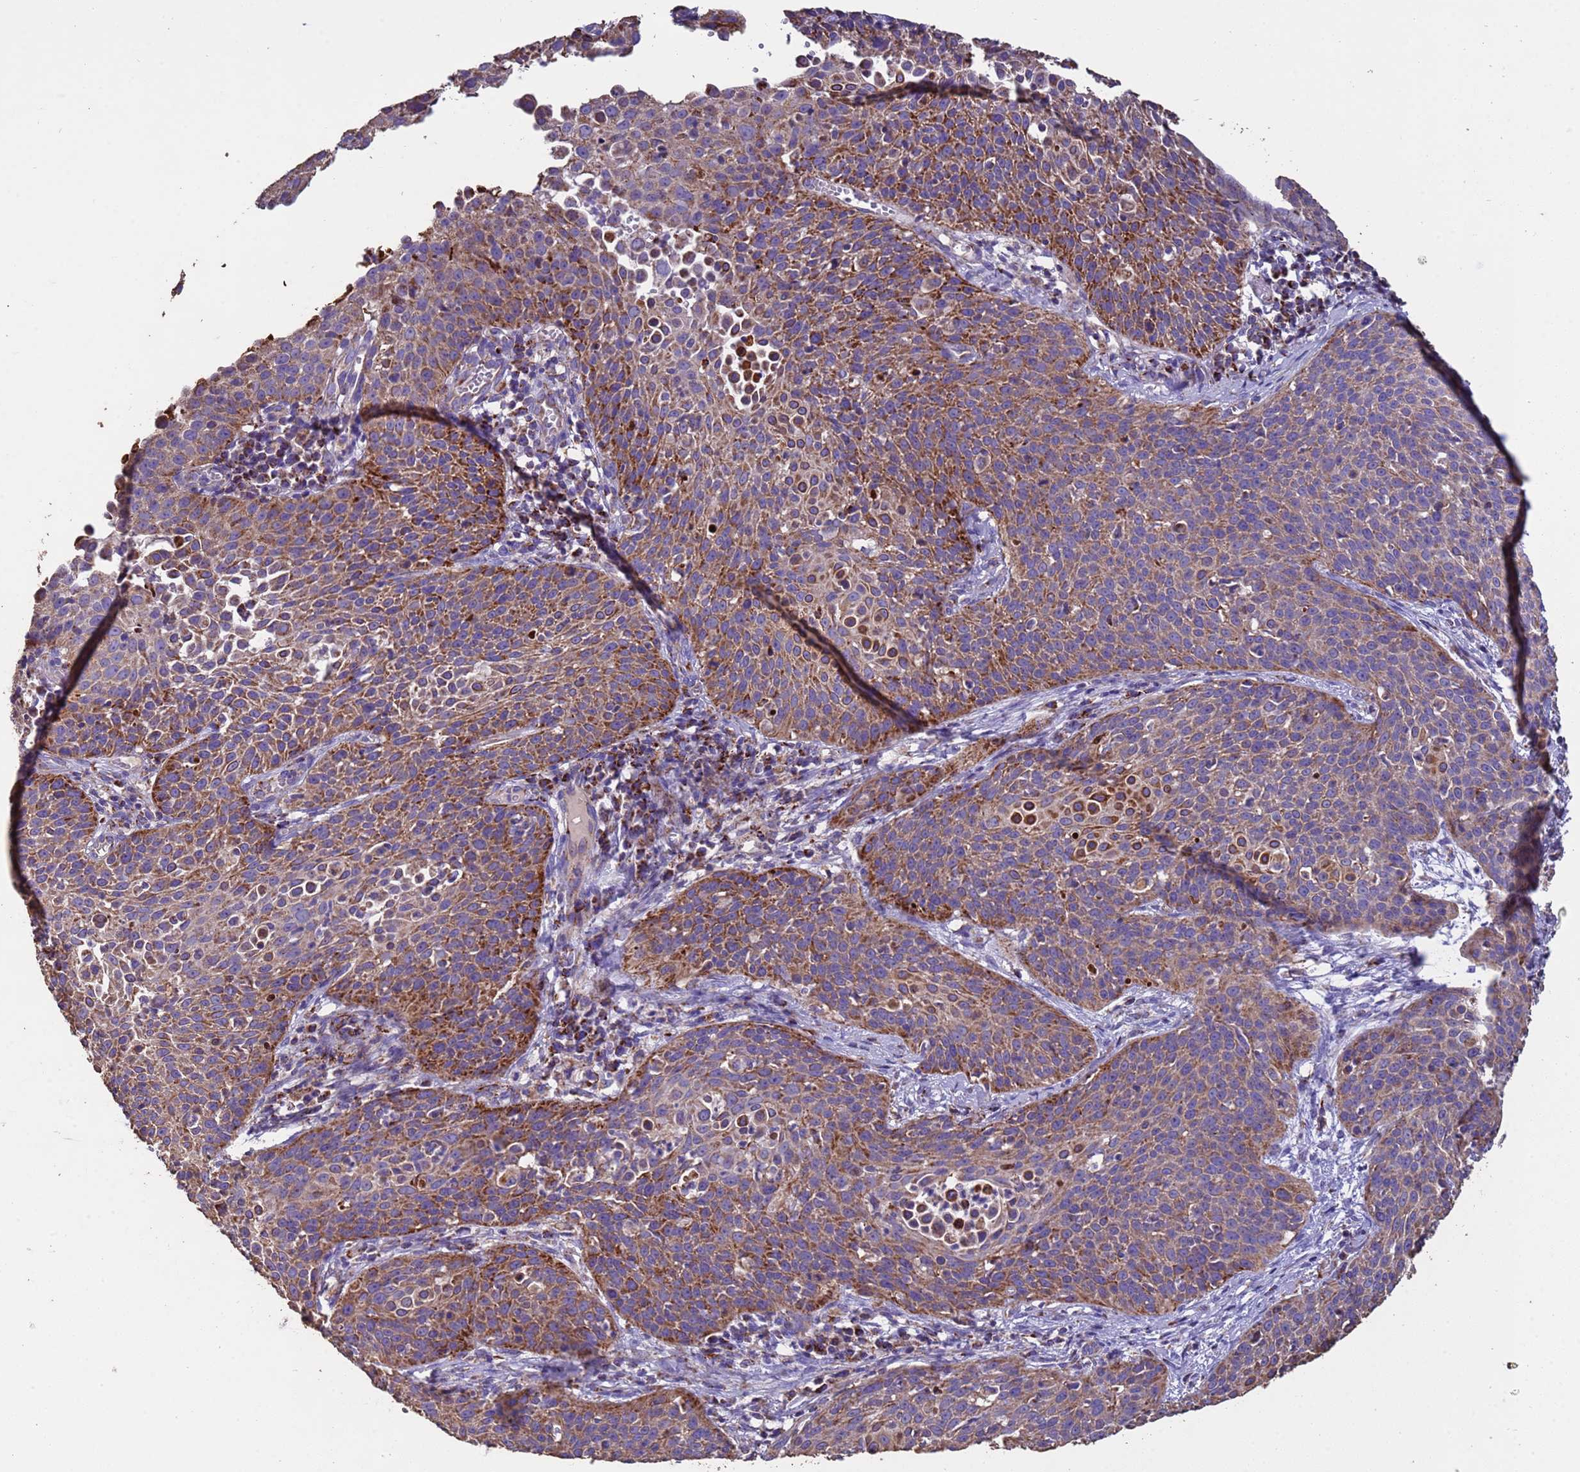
{"staining": {"intensity": "moderate", "quantity": ">75%", "location": "cytoplasmic/membranous"}, "tissue": "cervical cancer", "cell_type": "Tumor cells", "image_type": "cancer", "snomed": [{"axis": "morphology", "description": "Squamous cell carcinoma, NOS"}, {"axis": "topography", "description": "Cervix"}], "caption": "A histopathology image showing moderate cytoplasmic/membranous expression in approximately >75% of tumor cells in cervical squamous cell carcinoma, as visualized by brown immunohistochemical staining.", "gene": "ZNFX1", "patient": {"sex": "female", "age": 38}}